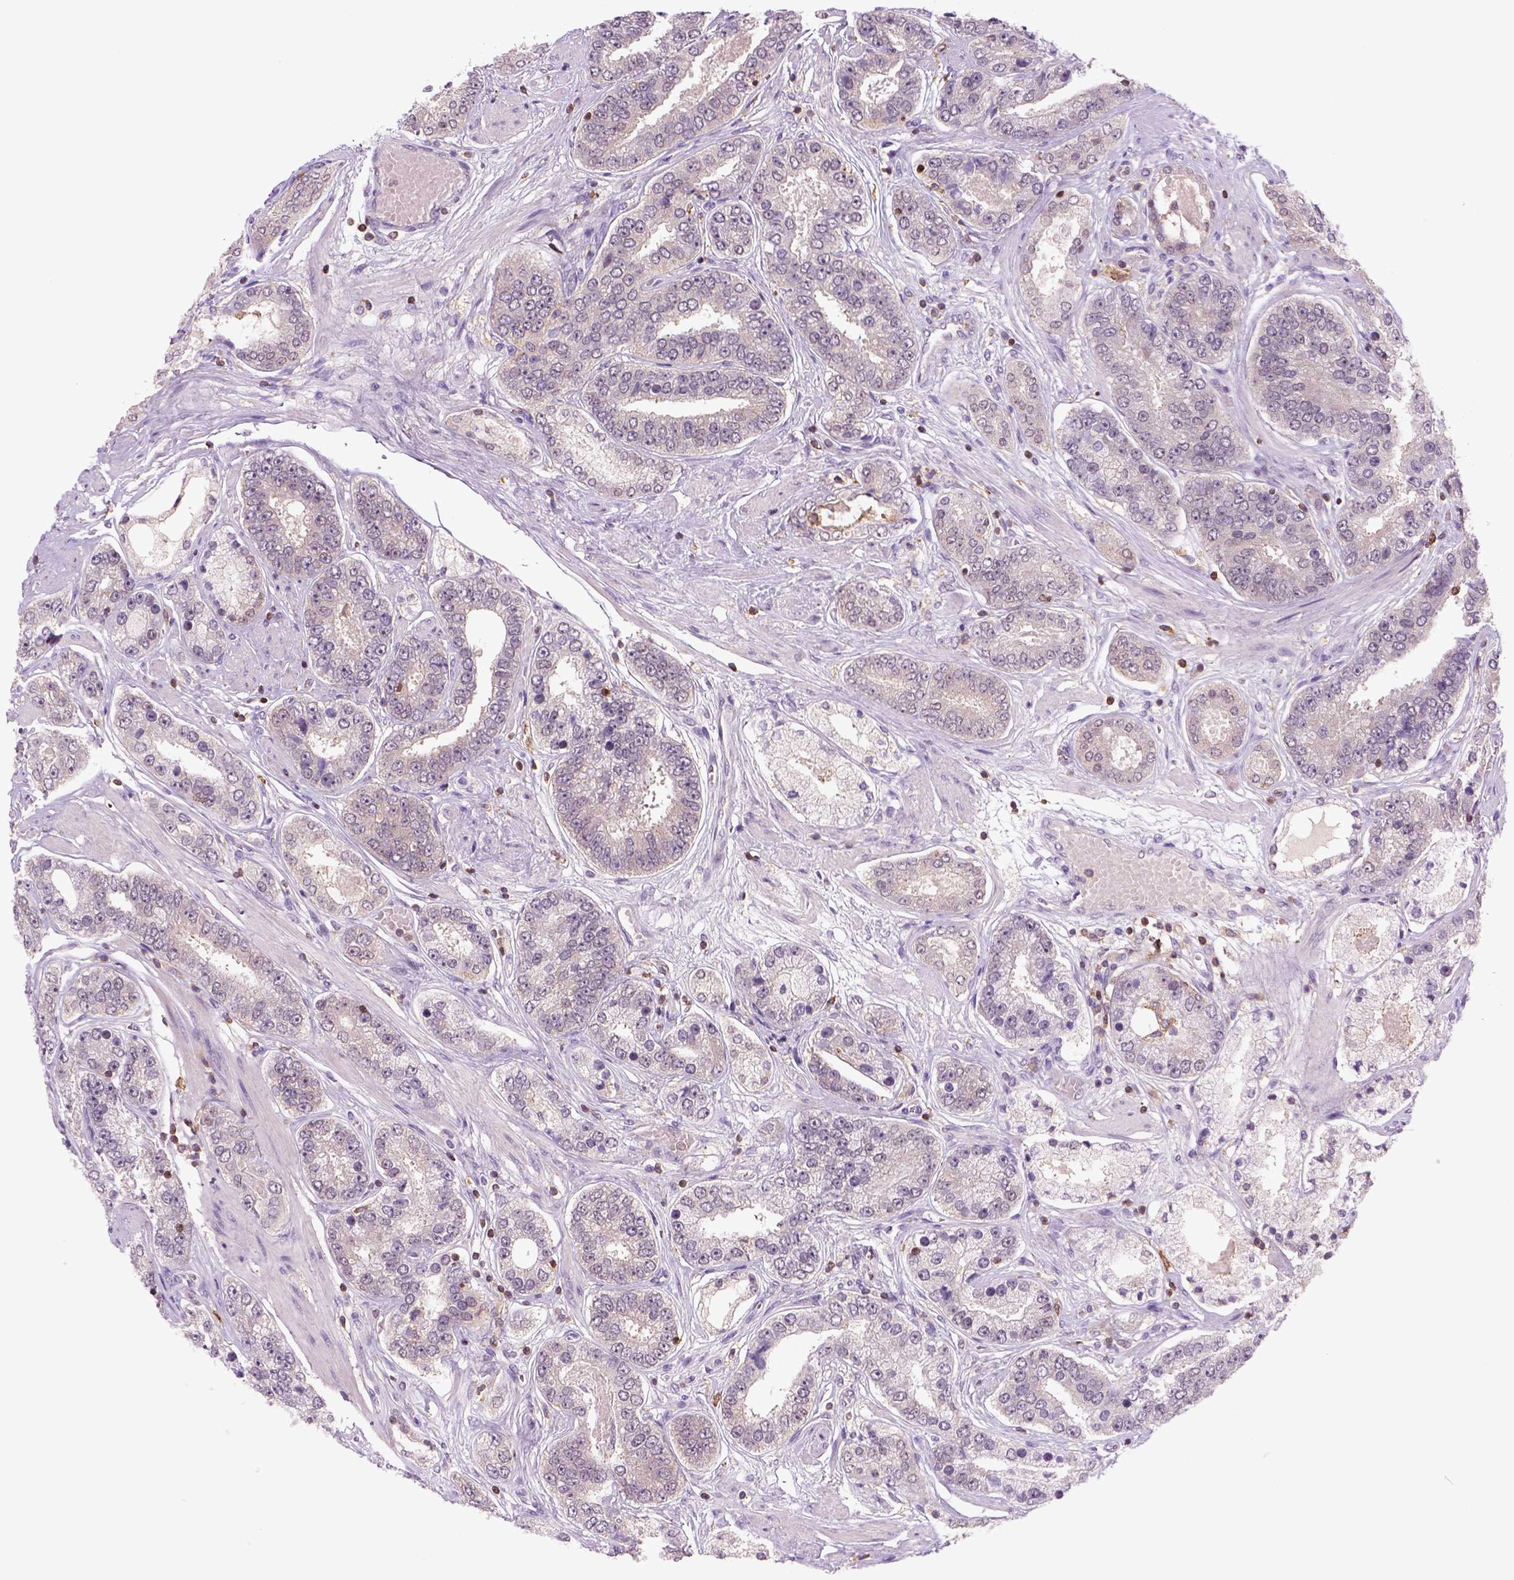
{"staining": {"intensity": "negative", "quantity": "none", "location": "none"}, "tissue": "prostate cancer", "cell_type": "Tumor cells", "image_type": "cancer", "snomed": [{"axis": "morphology", "description": "Adenocarcinoma, High grade"}, {"axis": "topography", "description": "Prostate"}], "caption": "Tumor cells are negative for protein expression in human prostate cancer.", "gene": "GOT1", "patient": {"sex": "male", "age": 63}}